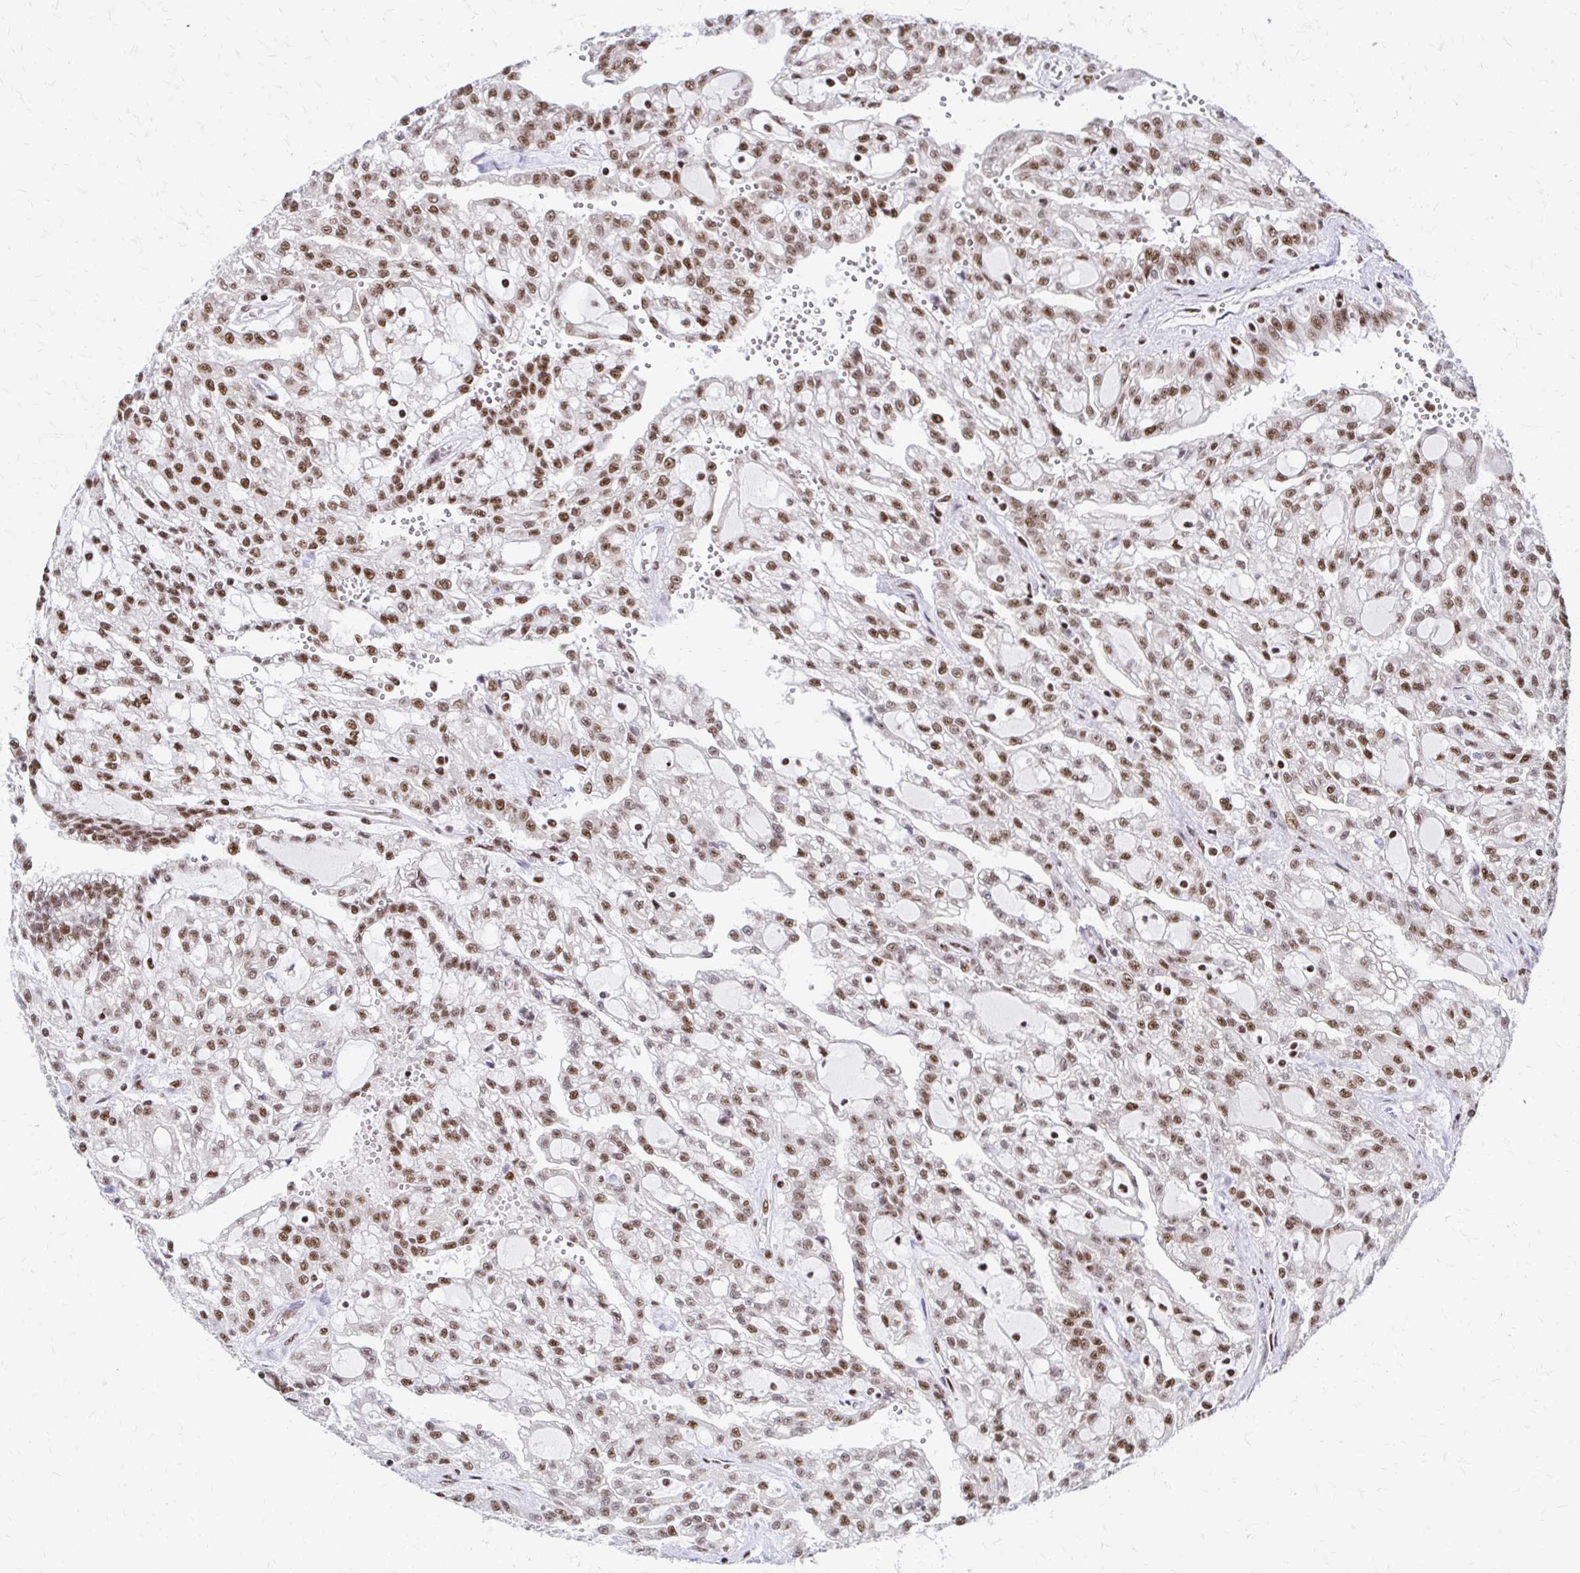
{"staining": {"intensity": "moderate", "quantity": ">75%", "location": "nuclear"}, "tissue": "renal cancer", "cell_type": "Tumor cells", "image_type": "cancer", "snomed": [{"axis": "morphology", "description": "Adenocarcinoma, NOS"}, {"axis": "topography", "description": "Kidney"}], "caption": "The micrograph exhibits immunohistochemical staining of renal adenocarcinoma. There is moderate nuclear staining is identified in about >75% of tumor cells. The protein of interest is shown in brown color, while the nuclei are stained blue.", "gene": "CNKSR3", "patient": {"sex": "male", "age": 63}}